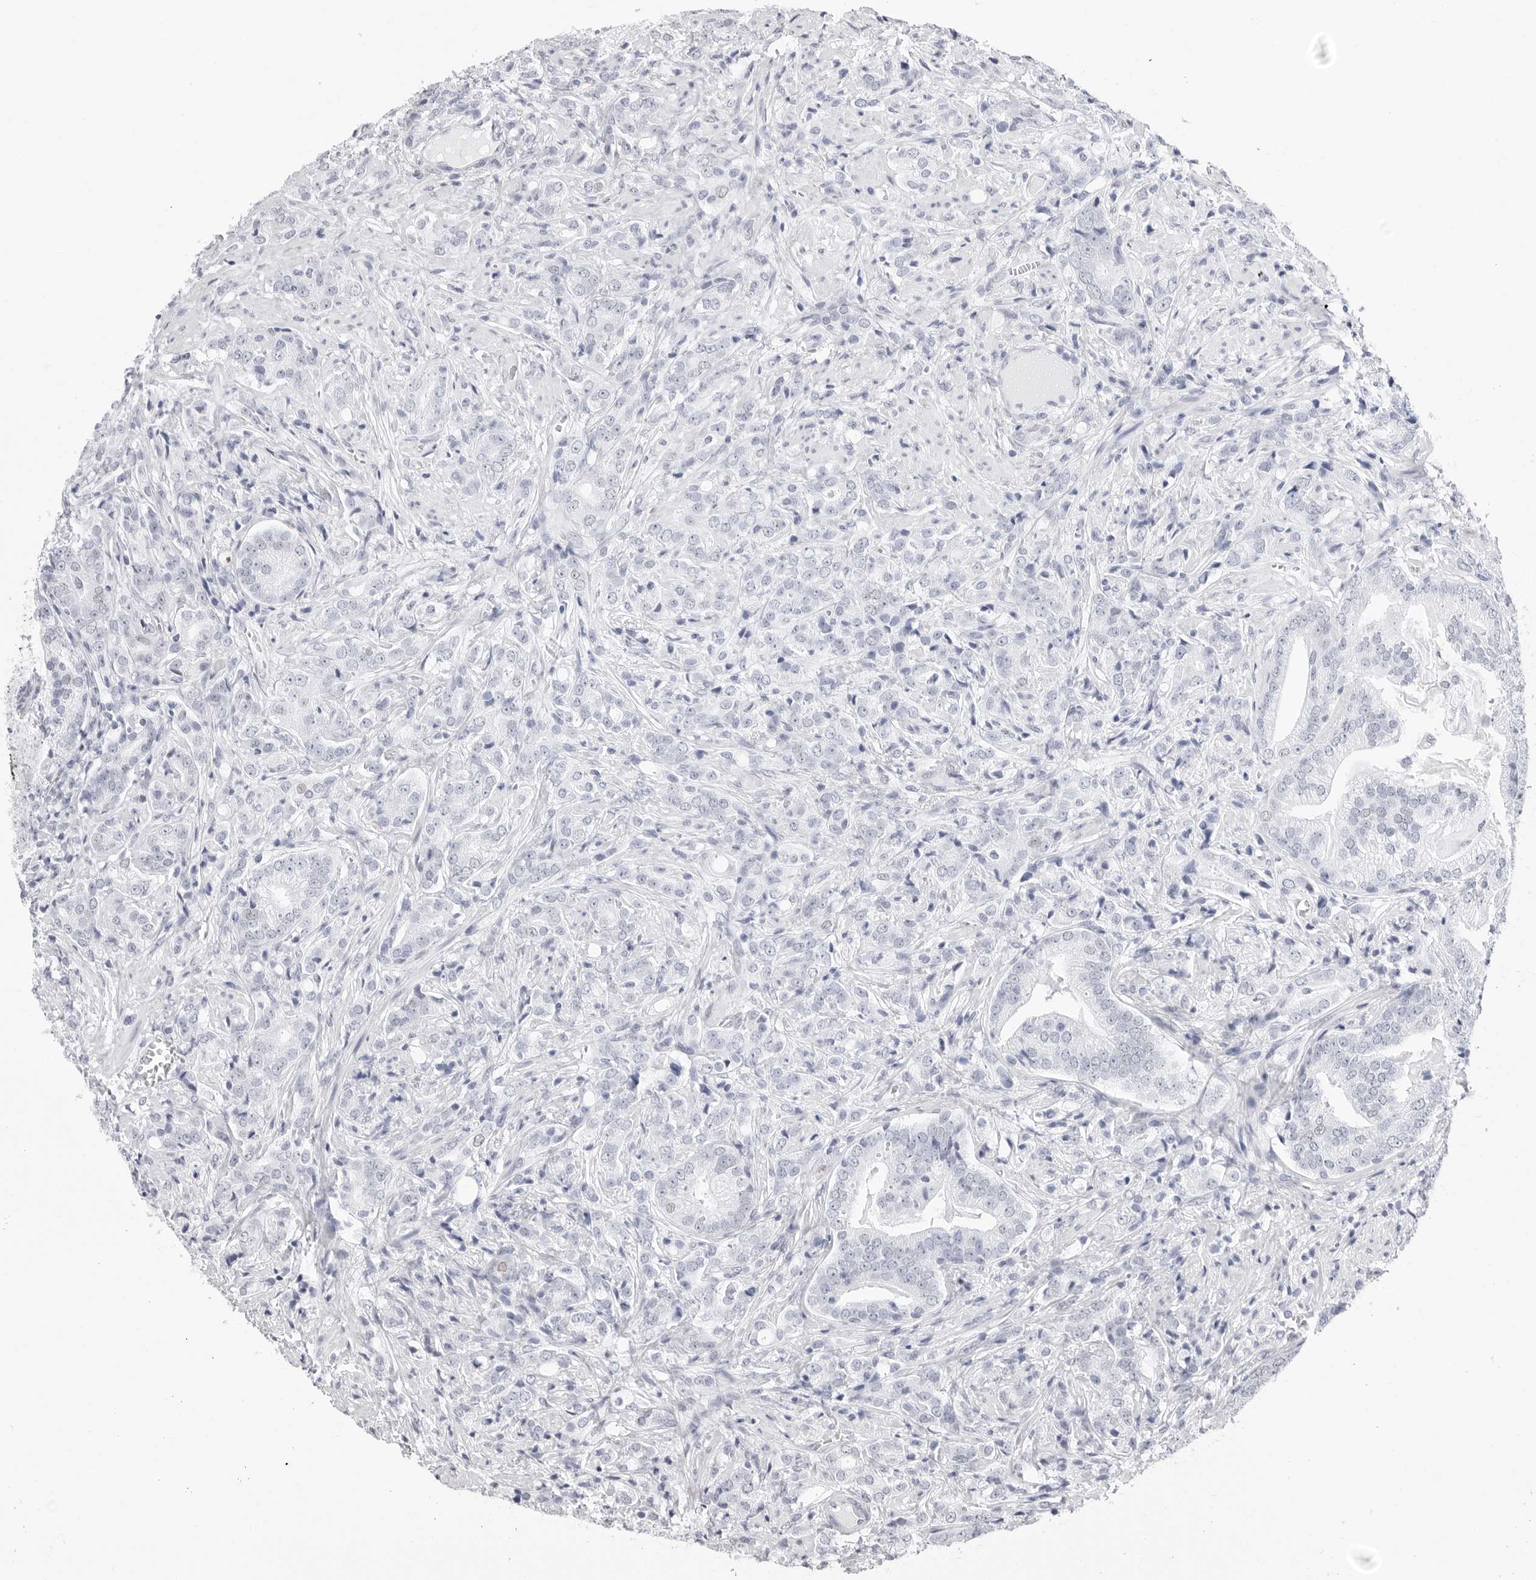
{"staining": {"intensity": "negative", "quantity": "none", "location": "none"}, "tissue": "prostate cancer", "cell_type": "Tumor cells", "image_type": "cancer", "snomed": [{"axis": "morphology", "description": "Adenocarcinoma, High grade"}, {"axis": "topography", "description": "Prostate"}], "caption": "IHC image of neoplastic tissue: human prostate cancer stained with DAB (3,3'-diaminobenzidine) exhibits no significant protein staining in tumor cells. (DAB (3,3'-diaminobenzidine) immunohistochemistry visualized using brightfield microscopy, high magnification).", "gene": "NASP", "patient": {"sex": "male", "age": 57}}